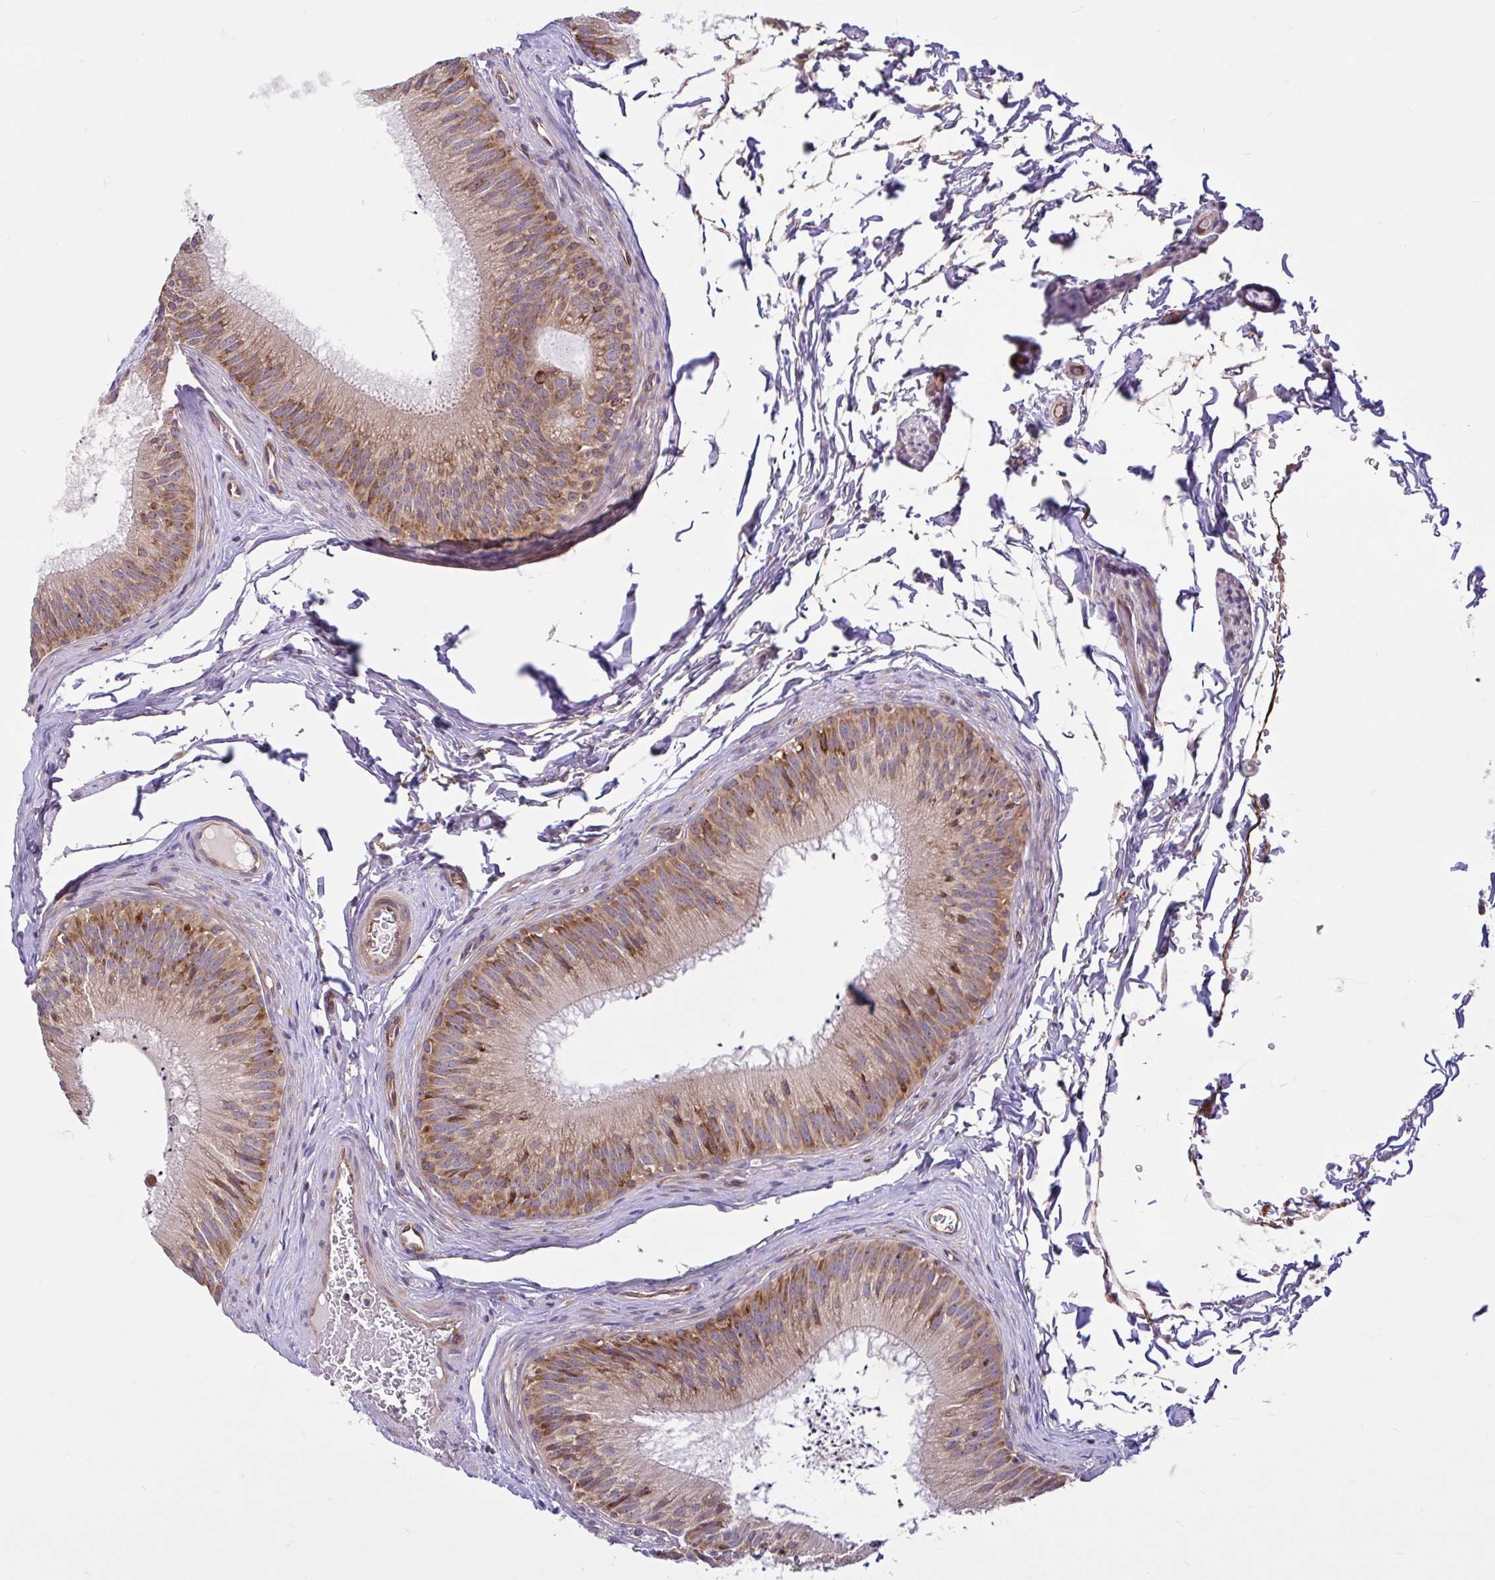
{"staining": {"intensity": "moderate", "quantity": "25%-75%", "location": "cytoplasmic/membranous"}, "tissue": "epididymis", "cell_type": "Glandular cells", "image_type": "normal", "snomed": [{"axis": "morphology", "description": "Normal tissue, NOS"}, {"axis": "topography", "description": "Epididymis"}], "caption": "Protein expression analysis of benign epididymis demonstrates moderate cytoplasmic/membranous positivity in approximately 25%-75% of glandular cells.", "gene": "NTPCR", "patient": {"sex": "male", "age": 24}}